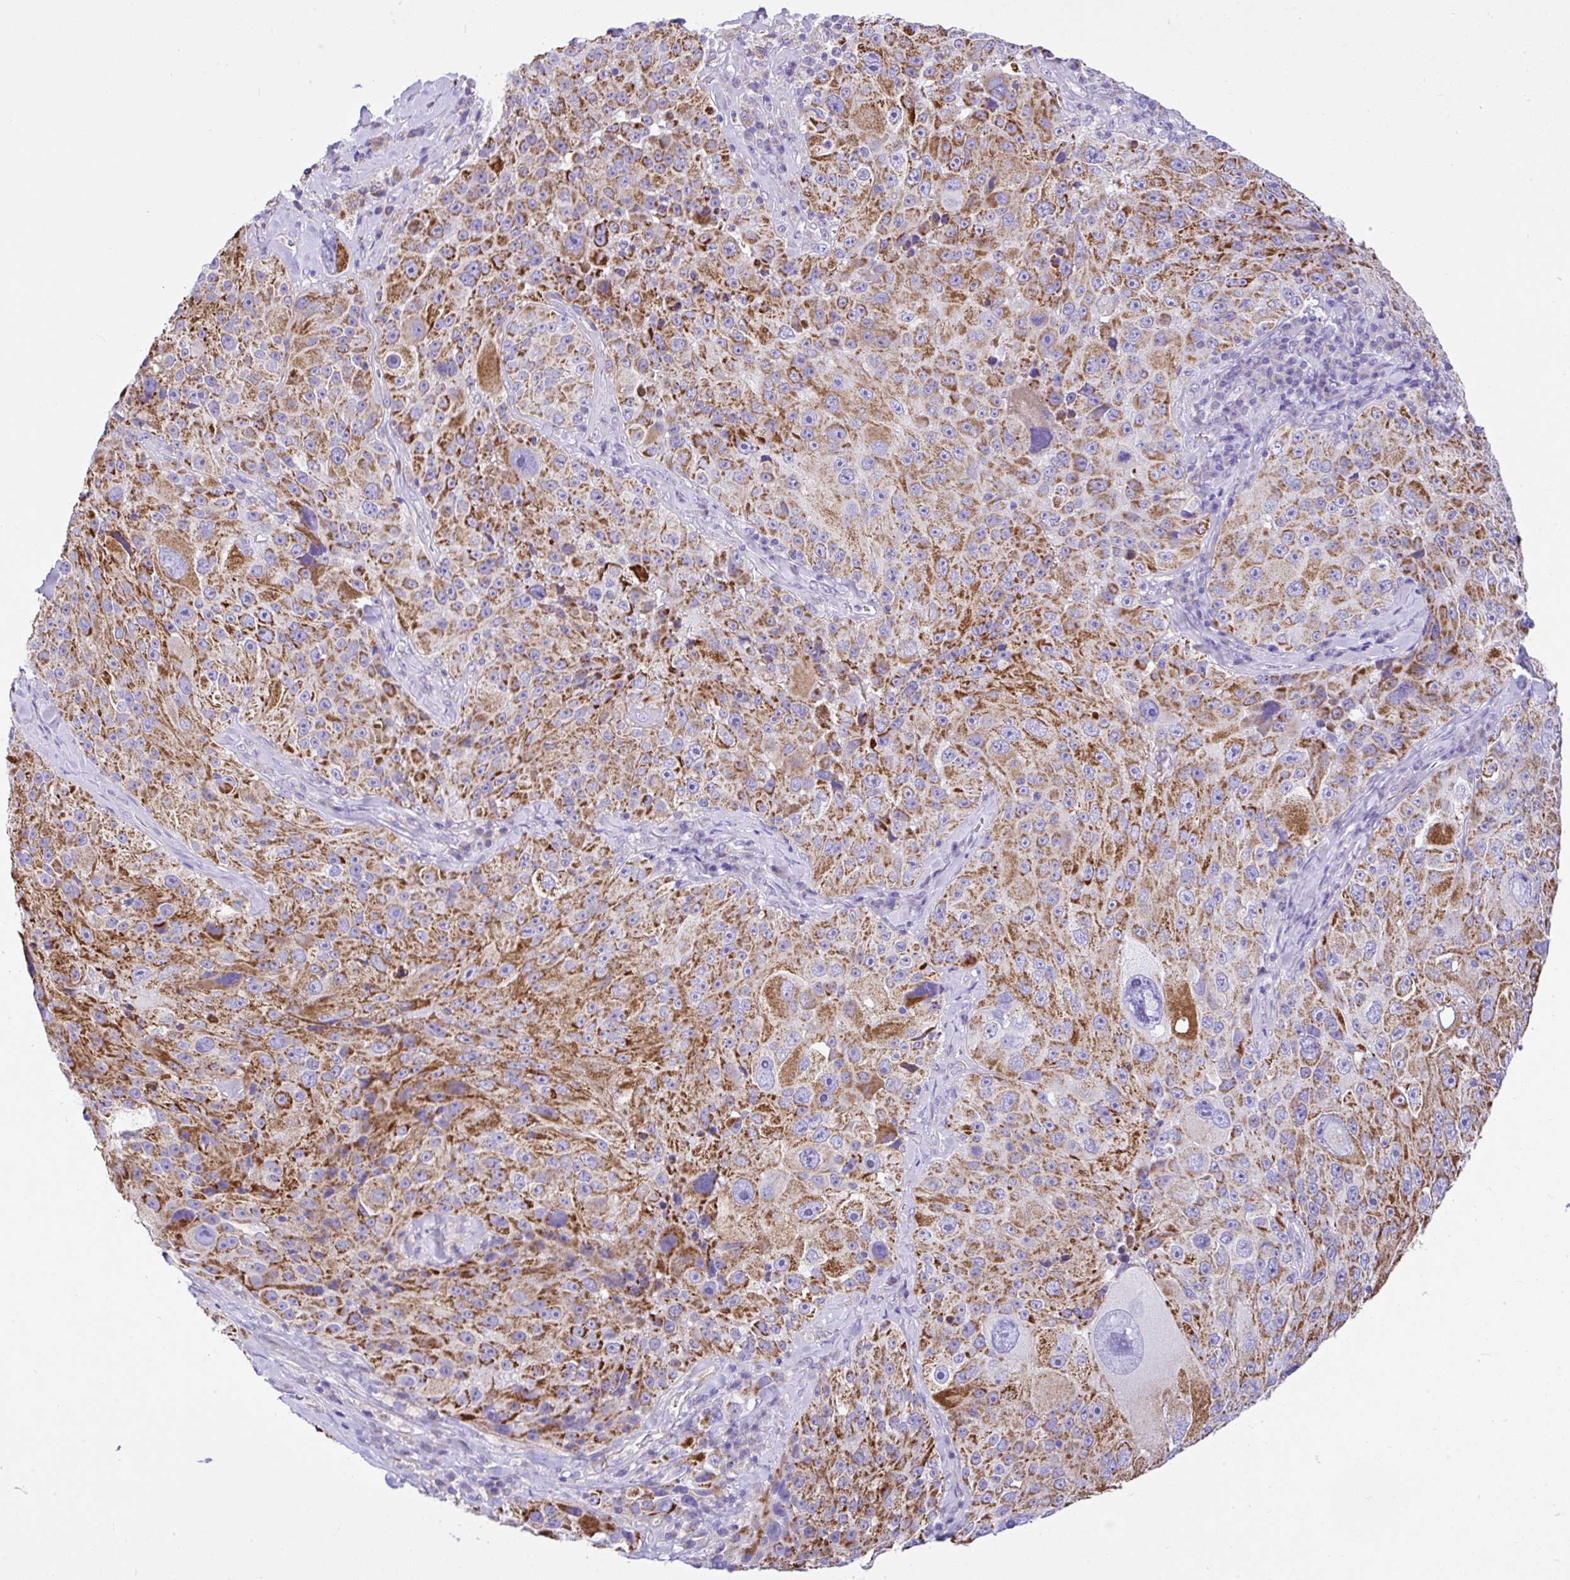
{"staining": {"intensity": "strong", "quantity": ">75%", "location": "cytoplasmic/membranous"}, "tissue": "melanoma", "cell_type": "Tumor cells", "image_type": "cancer", "snomed": [{"axis": "morphology", "description": "Malignant melanoma, Metastatic site"}, {"axis": "topography", "description": "Lymph node"}], "caption": "Protein expression analysis of malignant melanoma (metastatic site) demonstrates strong cytoplasmic/membranous expression in approximately >75% of tumor cells.", "gene": "SLC13A1", "patient": {"sex": "male", "age": 62}}